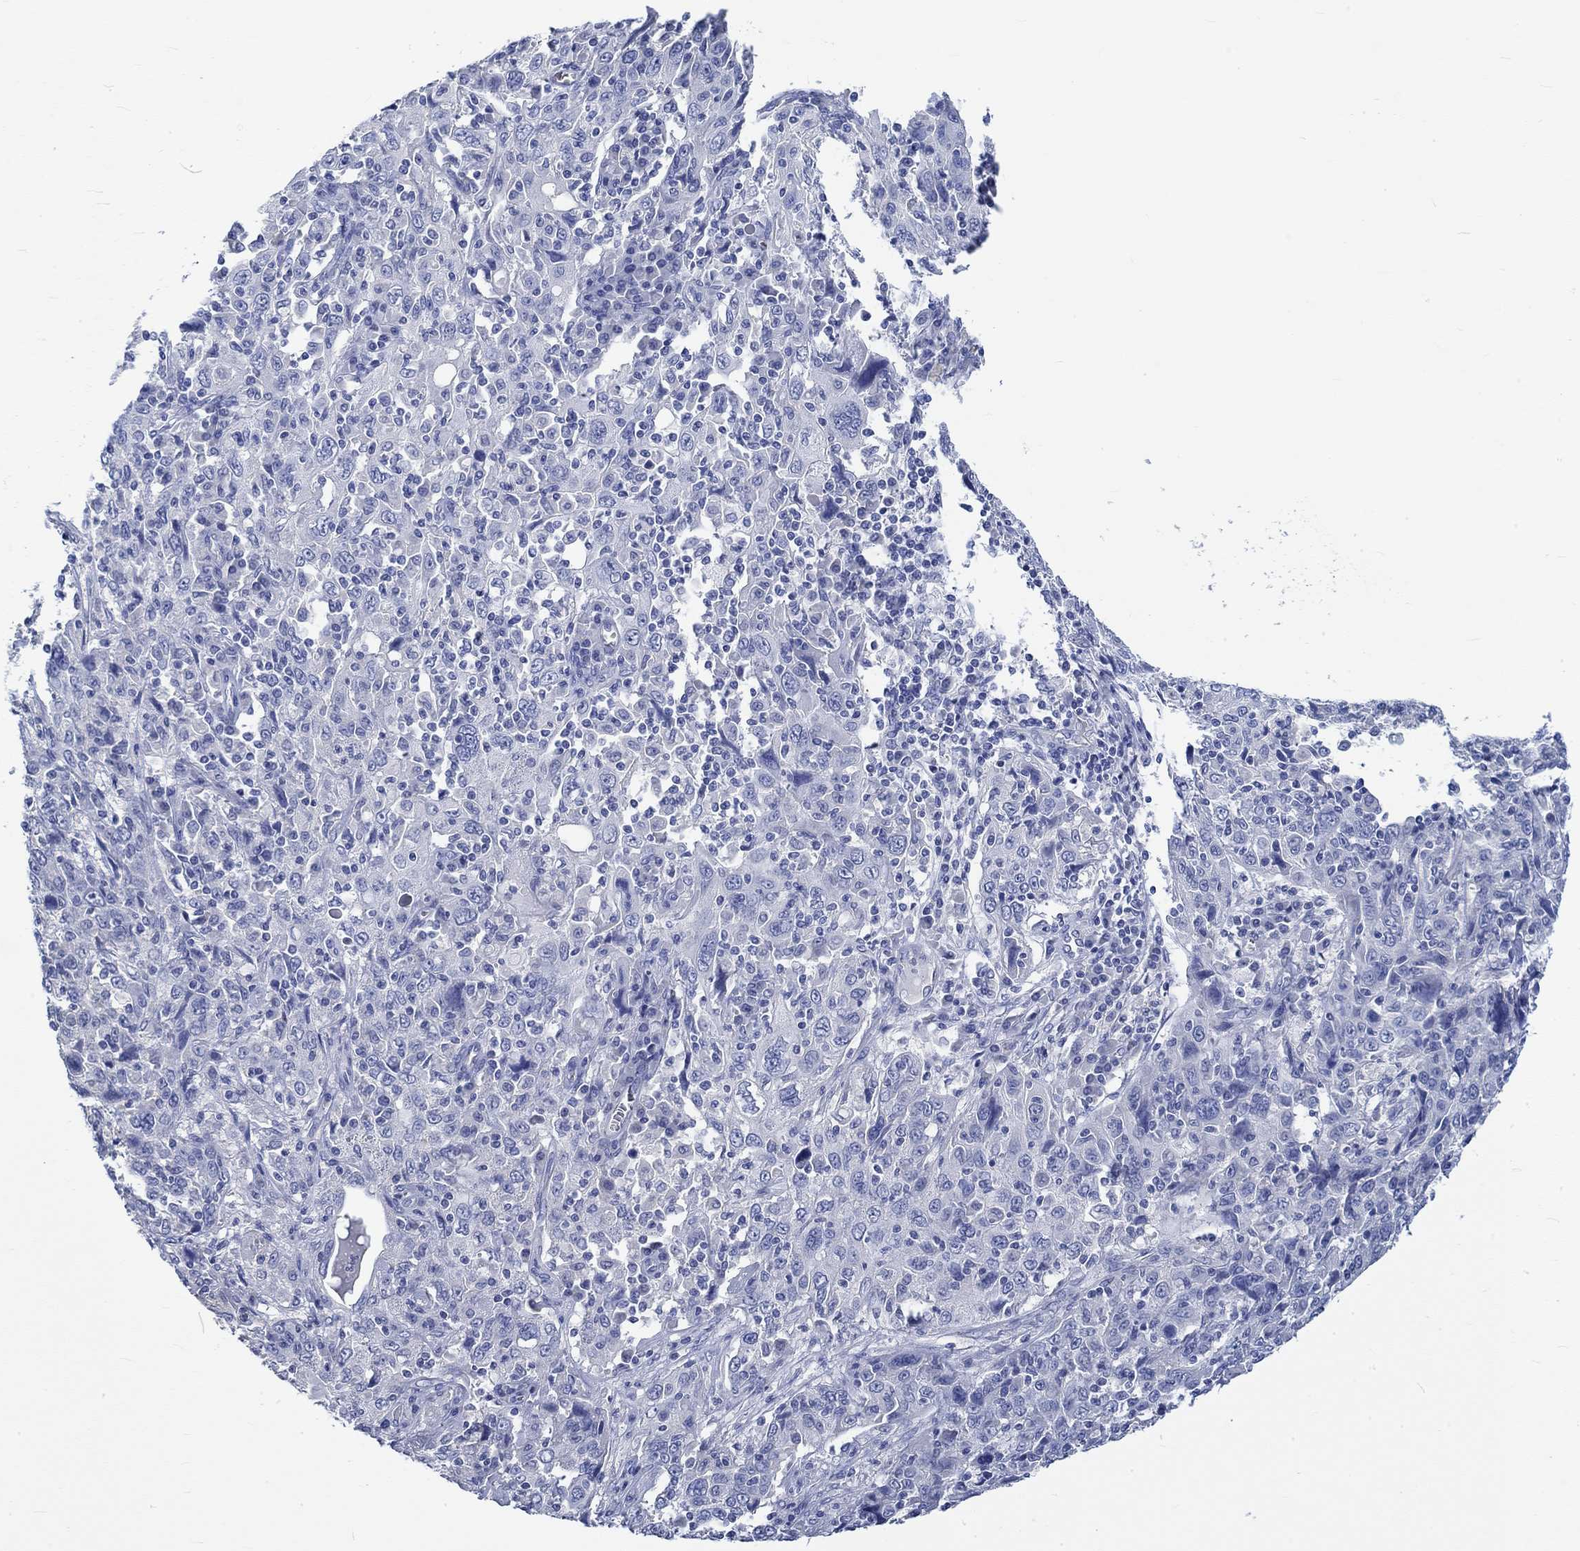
{"staining": {"intensity": "negative", "quantity": "none", "location": "none"}, "tissue": "cervical cancer", "cell_type": "Tumor cells", "image_type": "cancer", "snomed": [{"axis": "morphology", "description": "Squamous cell carcinoma, NOS"}, {"axis": "topography", "description": "Cervix"}], "caption": "IHC histopathology image of neoplastic tissue: squamous cell carcinoma (cervical) stained with DAB reveals no significant protein staining in tumor cells. The staining is performed using DAB (3,3'-diaminobenzidine) brown chromogen with nuclei counter-stained in using hematoxylin.", "gene": "KCNA1", "patient": {"sex": "female", "age": 46}}